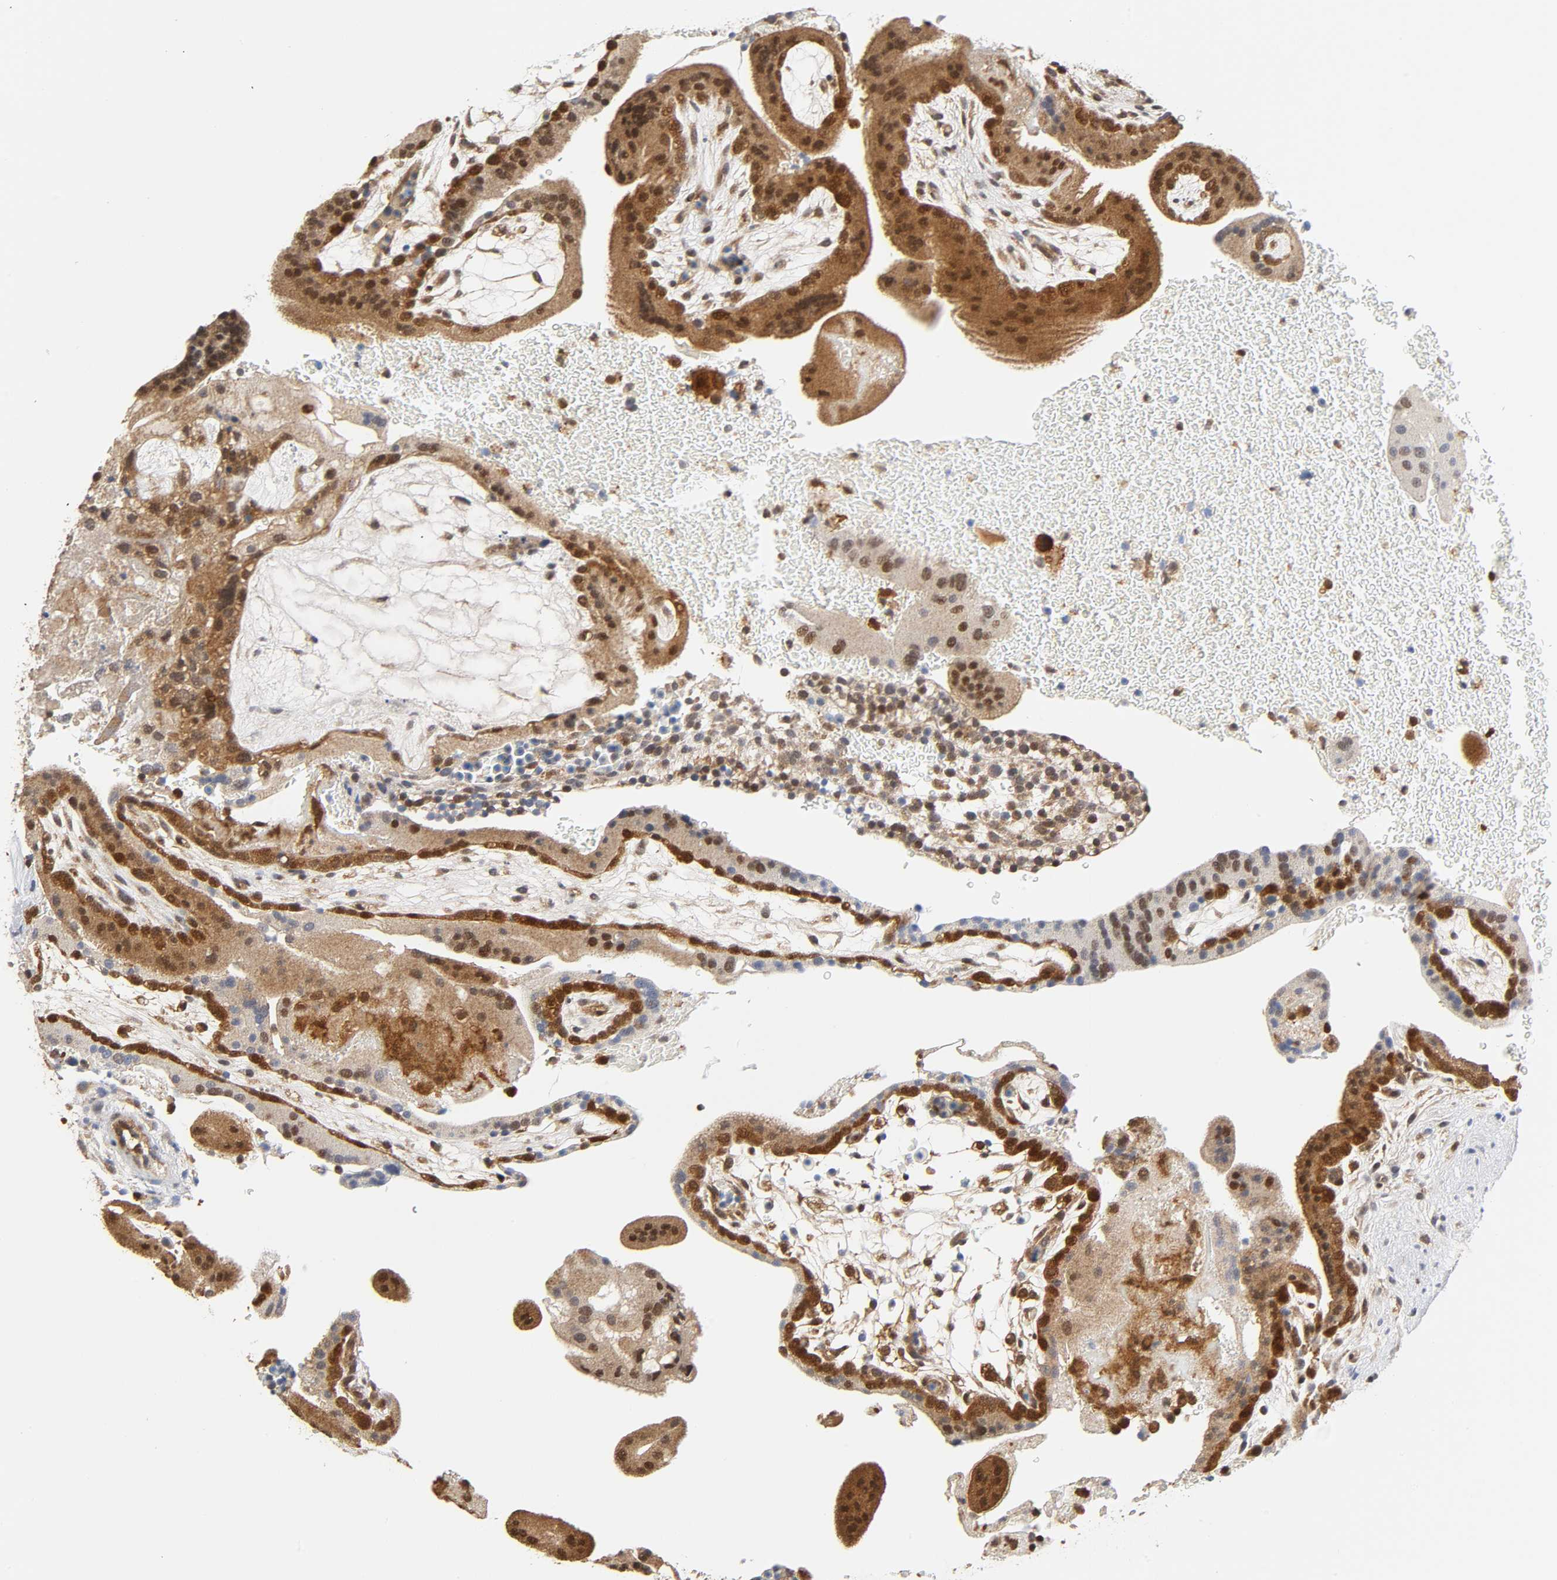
{"staining": {"intensity": "weak", "quantity": ">75%", "location": "cytoplasmic/membranous"}, "tissue": "placenta", "cell_type": "Decidual cells", "image_type": "normal", "snomed": [{"axis": "morphology", "description": "Normal tissue, NOS"}, {"axis": "topography", "description": "Placenta"}], "caption": "Weak cytoplasmic/membranous staining for a protein is identified in about >75% of decidual cells of benign placenta using IHC.", "gene": "CASP9", "patient": {"sex": "female", "age": 19}}